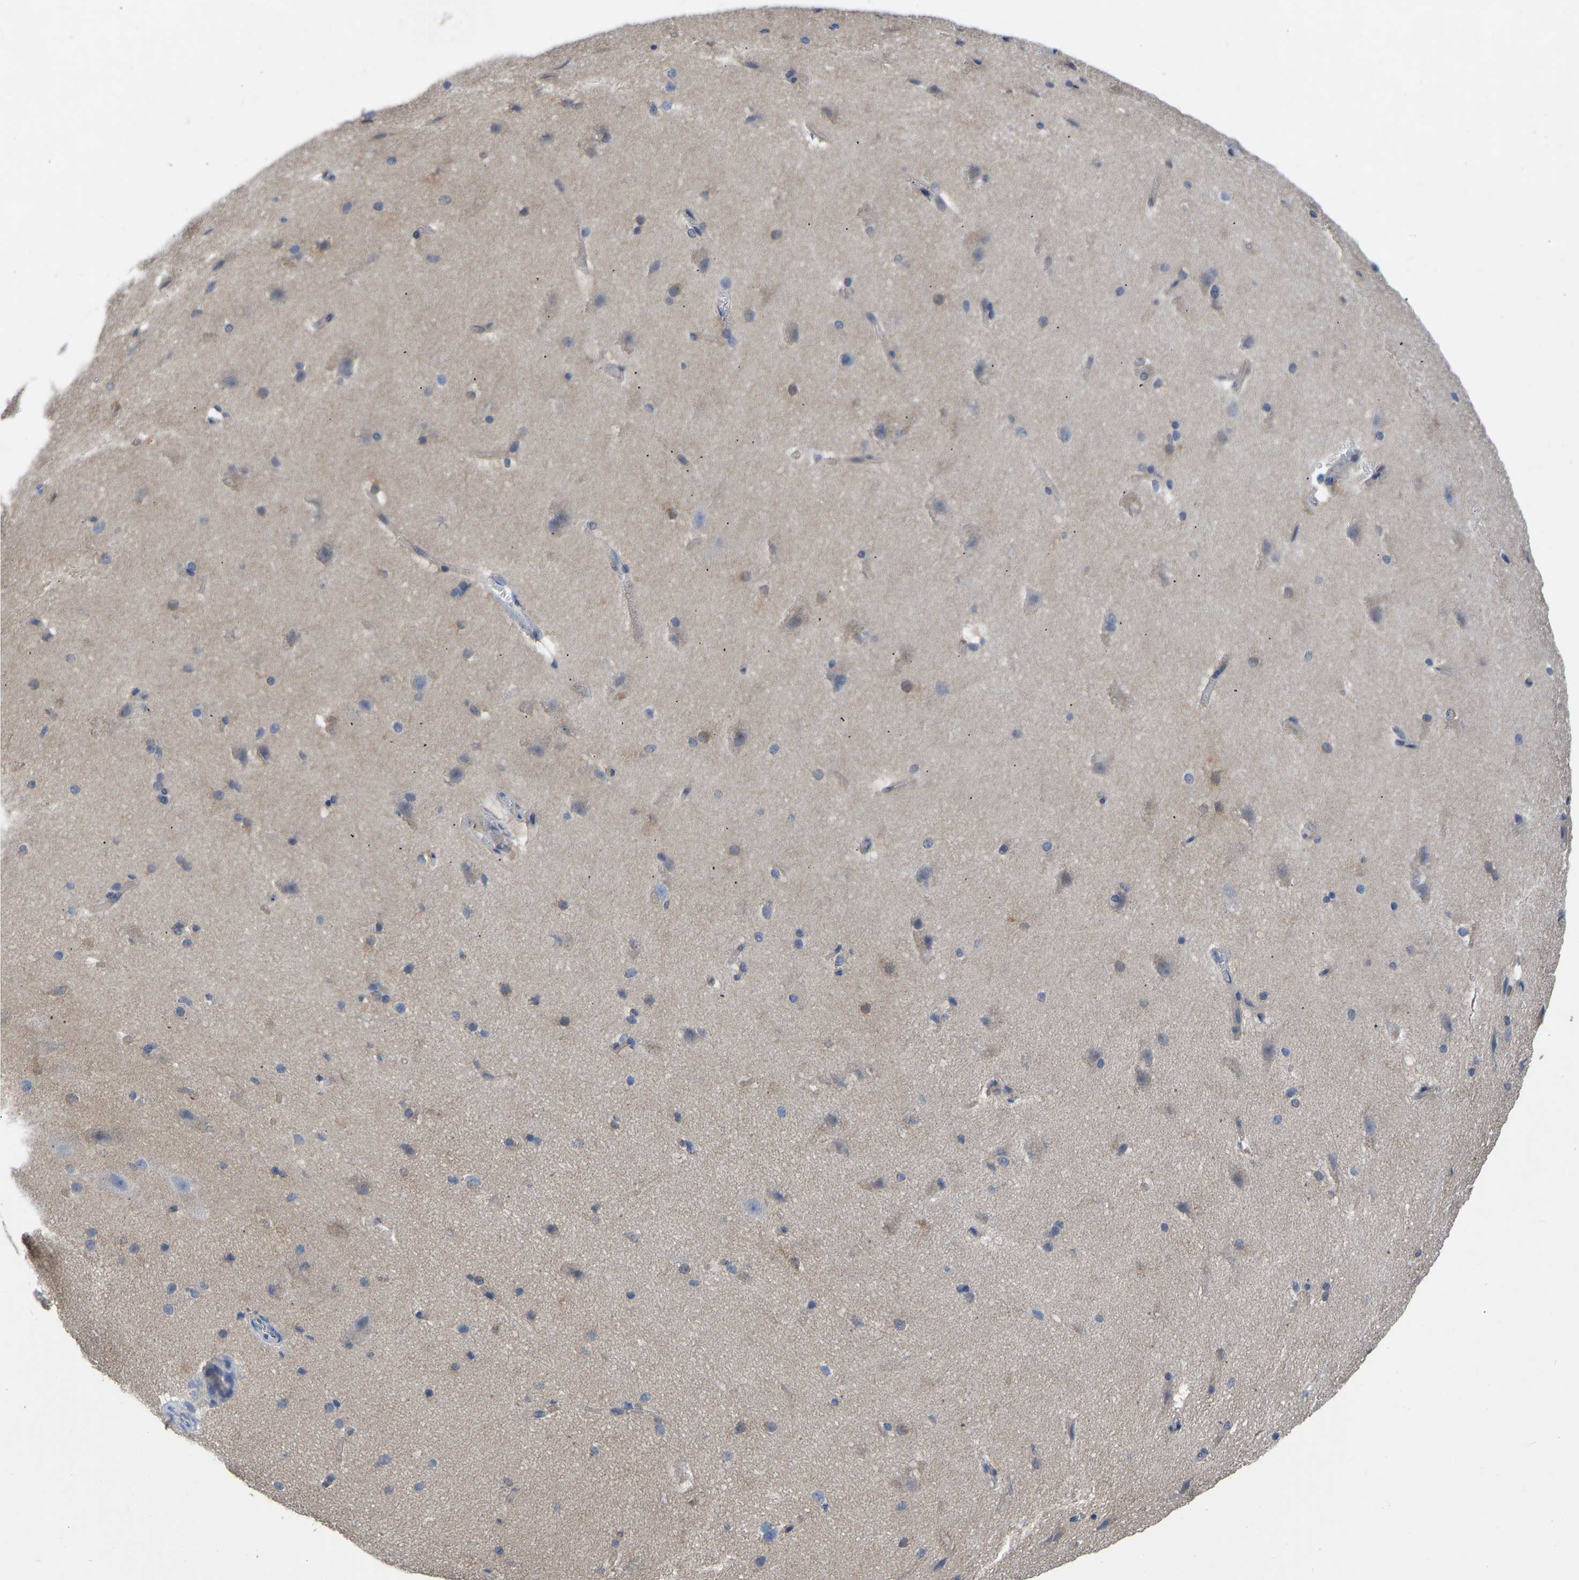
{"staining": {"intensity": "negative", "quantity": "none", "location": "none"}, "tissue": "cerebral cortex", "cell_type": "Endothelial cells", "image_type": "normal", "snomed": [{"axis": "morphology", "description": "Normal tissue, NOS"}, {"axis": "topography", "description": "Cerebral cortex"}, {"axis": "topography", "description": "Hippocampus"}], "caption": "Cerebral cortex stained for a protein using immunohistochemistry (IHC) shows no staining endothelial cells.", "gene": "RBP1", "patient": {"sex": "female", "age": 19}}